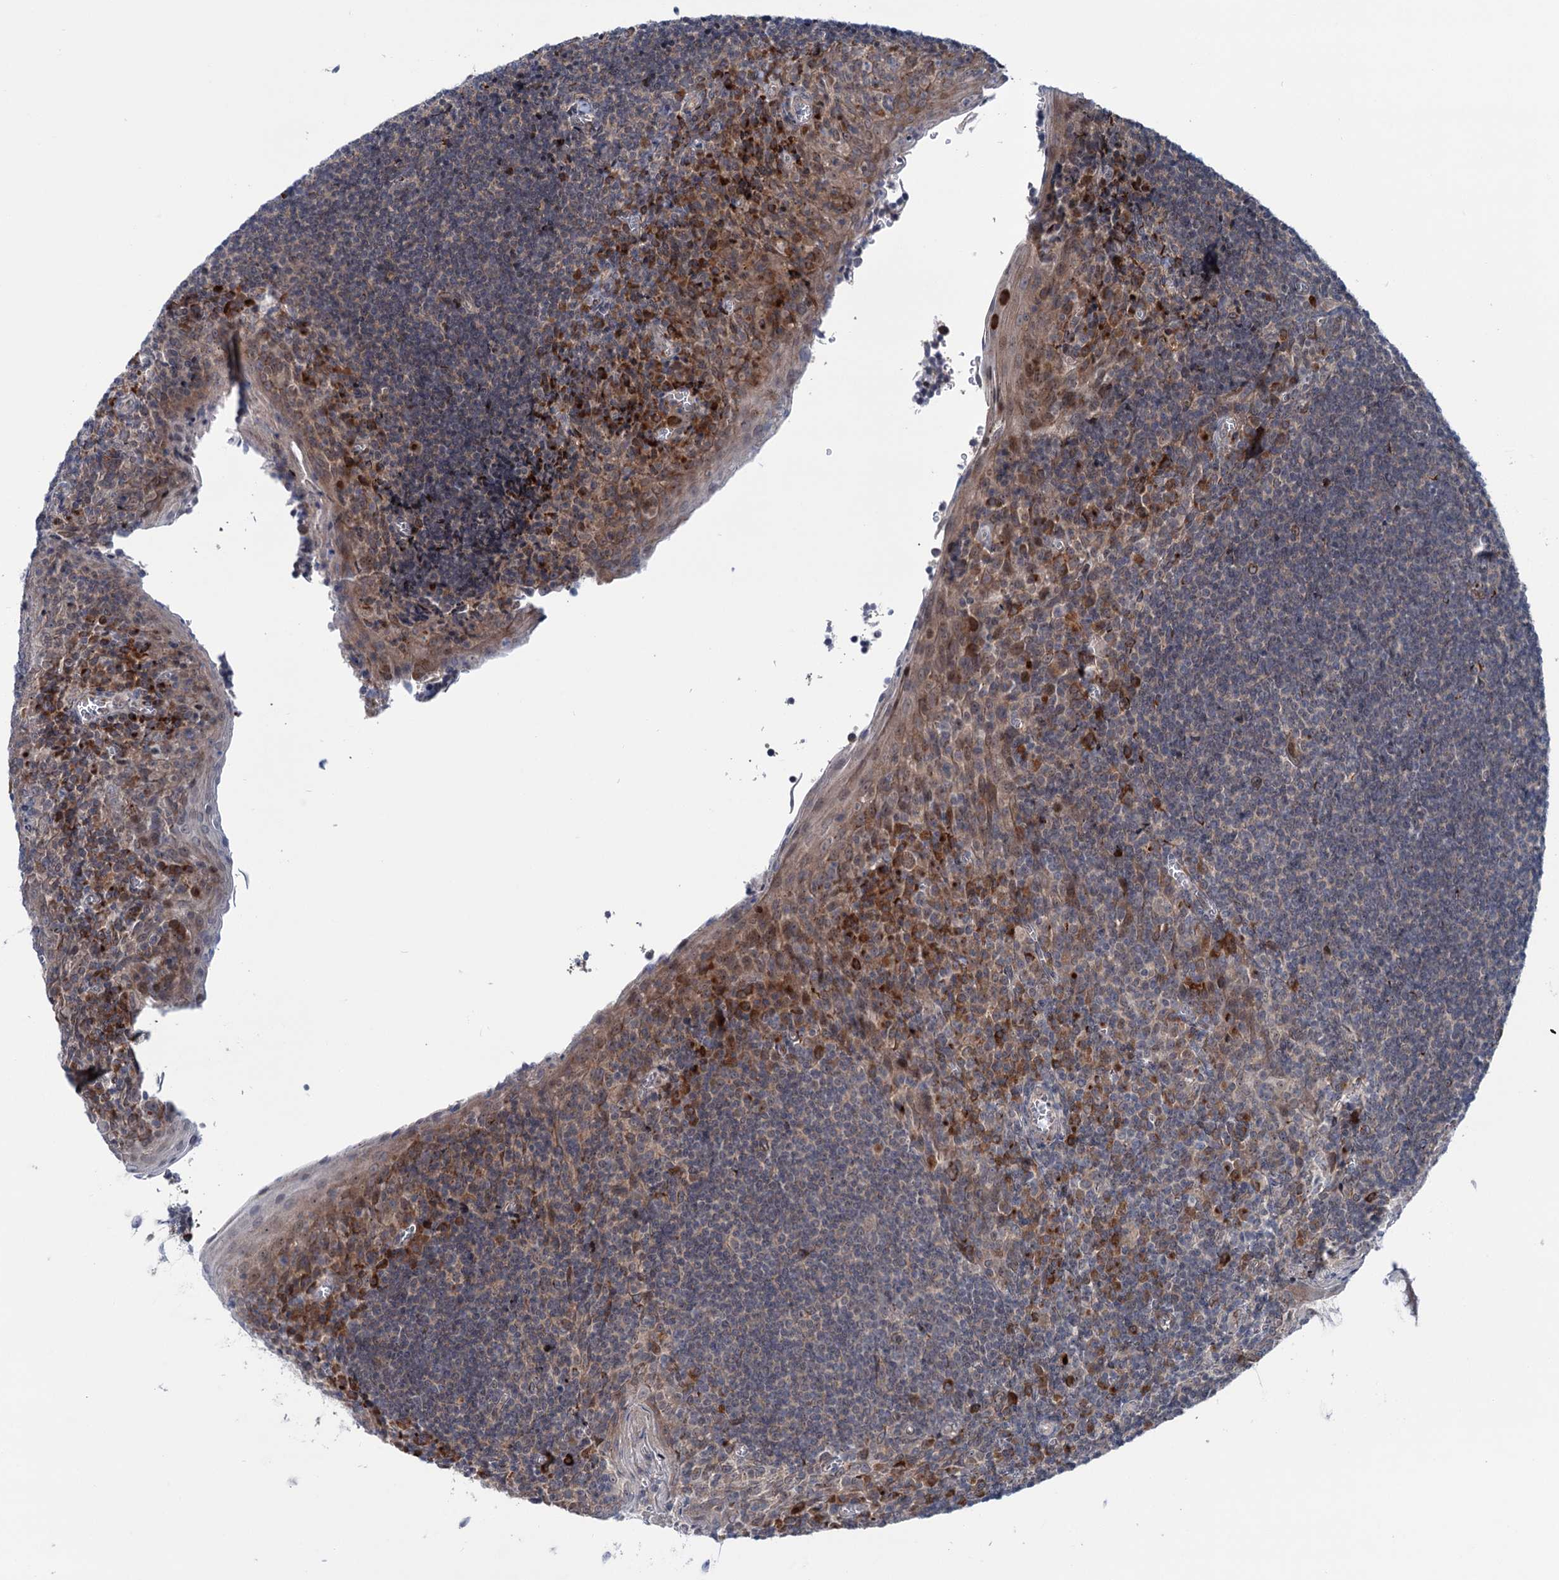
{"staining": {"intensity": "moderate", "quantity": "<25%", "location": "cytoplasmic/membranous"}, "tissue": "tonsil", "cell_type": "Germinal center cells", "image_type": "normal", "snomed": [{"axis": "morphology", "description": "Normal tissue, NOS"}, {"axis": "topography", "description": "Tonsil"}], "caption": "Brown immunohistochemical staining in normal tonsil shows moderate cytoplasmic/membranous positivity in about <25% of germinal center cells.", "gene": "ELP4", "patient": {"sex": "male", "age": 27}}